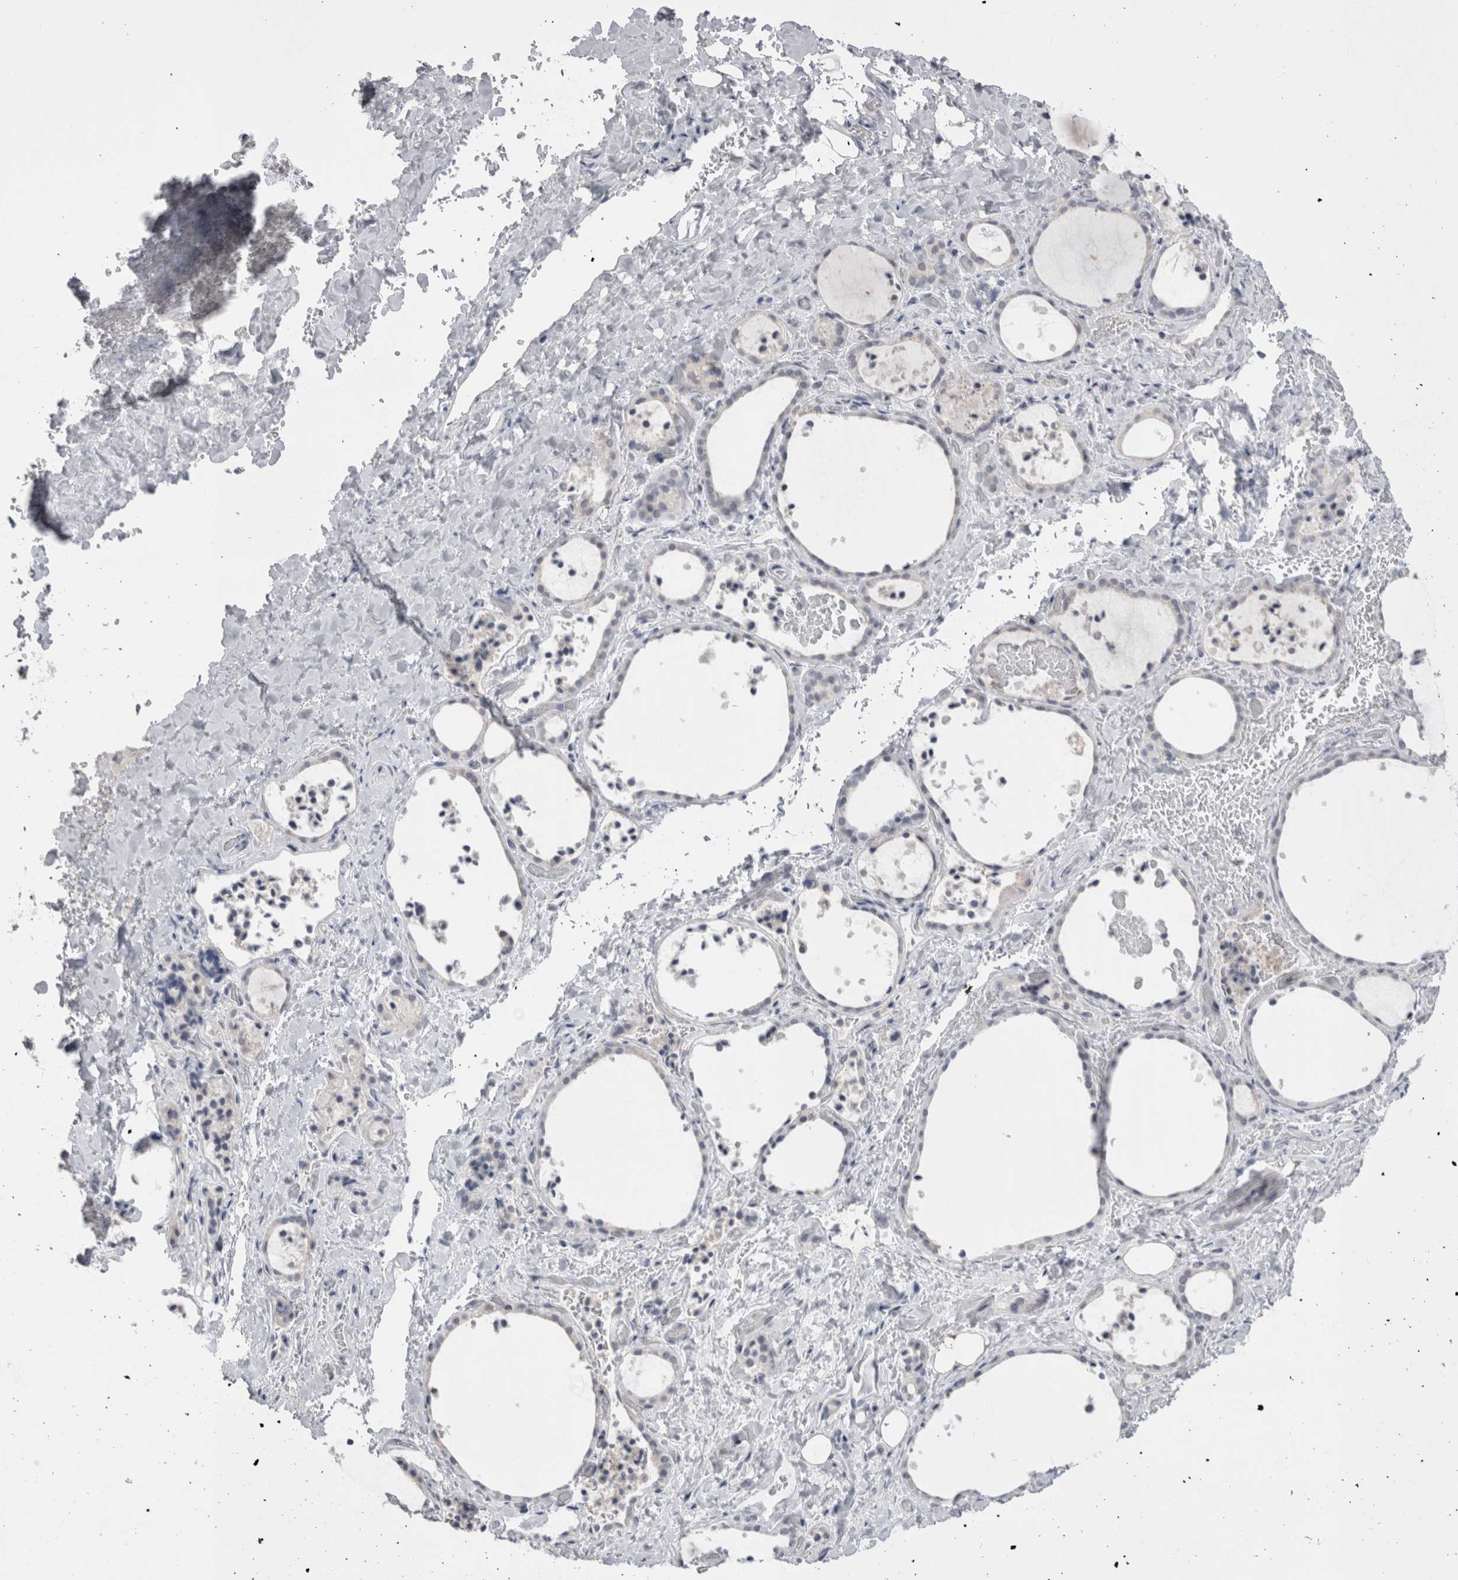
{"staining": {"intensity": "negative", "quantity": "none", "location": "none"}, "tissue": "thyroid gland", "cell_type": "Glandular cells", "image_type": "normal", "snomed": [{"axis": "morphology", "description": "Normal tissue, NOS"}, {"axis": "topography", "description": "Thyroid gland"}], "caption": "The micrograph displays no staining of glandular cells in normal thyroid gland.", "gene": "FNDC8", "patient": {"sex": "female", "age": 44}}